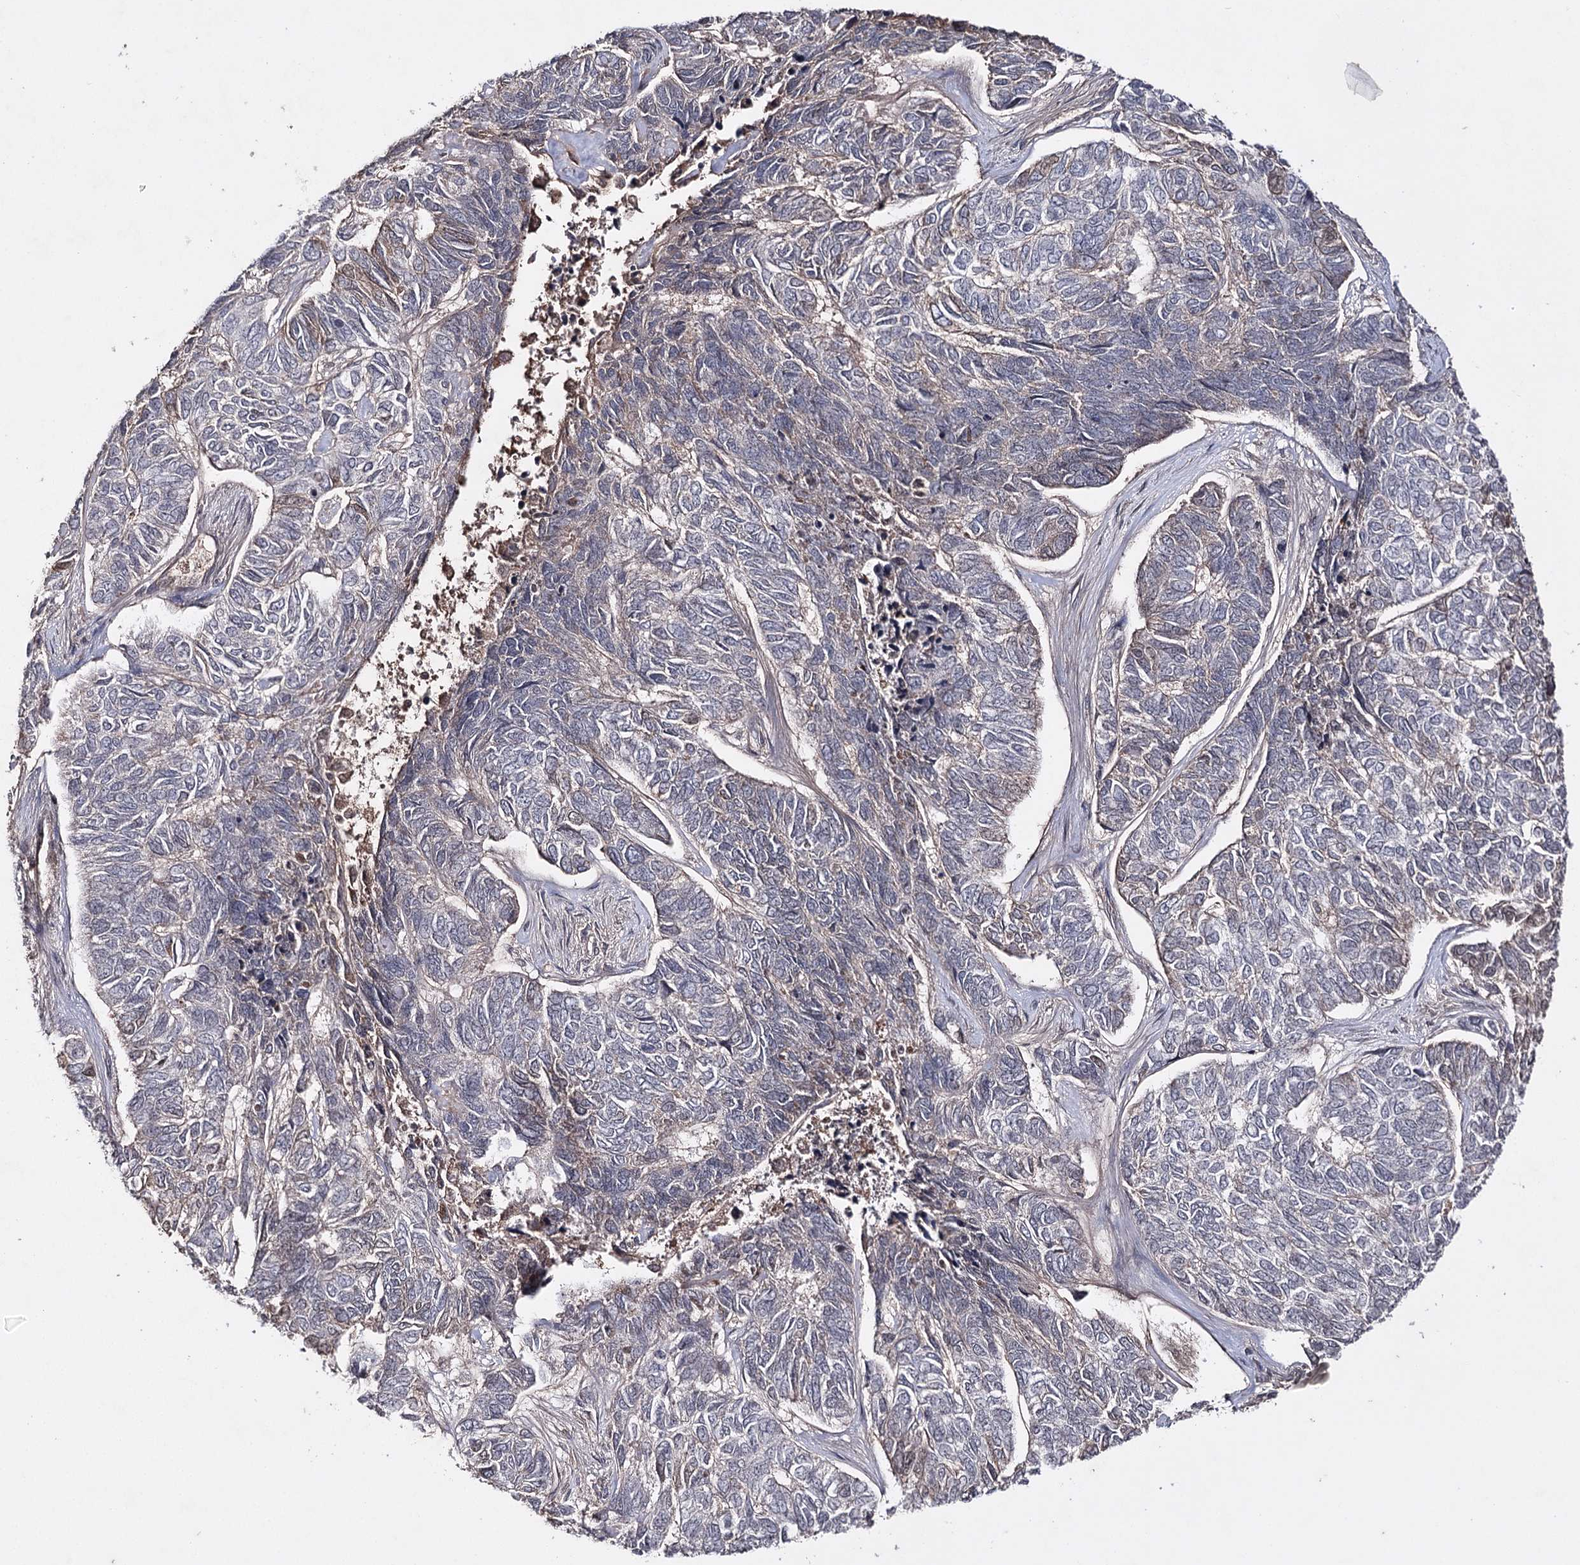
{"staining": {"intensity": "negative", "quantity": "none", "location": "none"}, "tissue": "skin cancer", "cell_type": "Tumor cells", "image_type": "cancer", "snomed": [{"axis": "morphology", "description": "Basal cell carcinoma"}, {"axis": "topography", "description": "Skin"}], "caption": "Immunohistochemistry histopathology image of neoplastic tissue: human skin cancer stained with DAB (3,3'-diaminobenzidine) displays no significant protein expression in tumor cells. (Stains: DAB immunohistochemistry with hematoxylin counter stain, Microscopy: brightfield microscopy at high magnification).", "gene": "SYNGR3", "patient": {"sex": "female", "age": 65}}